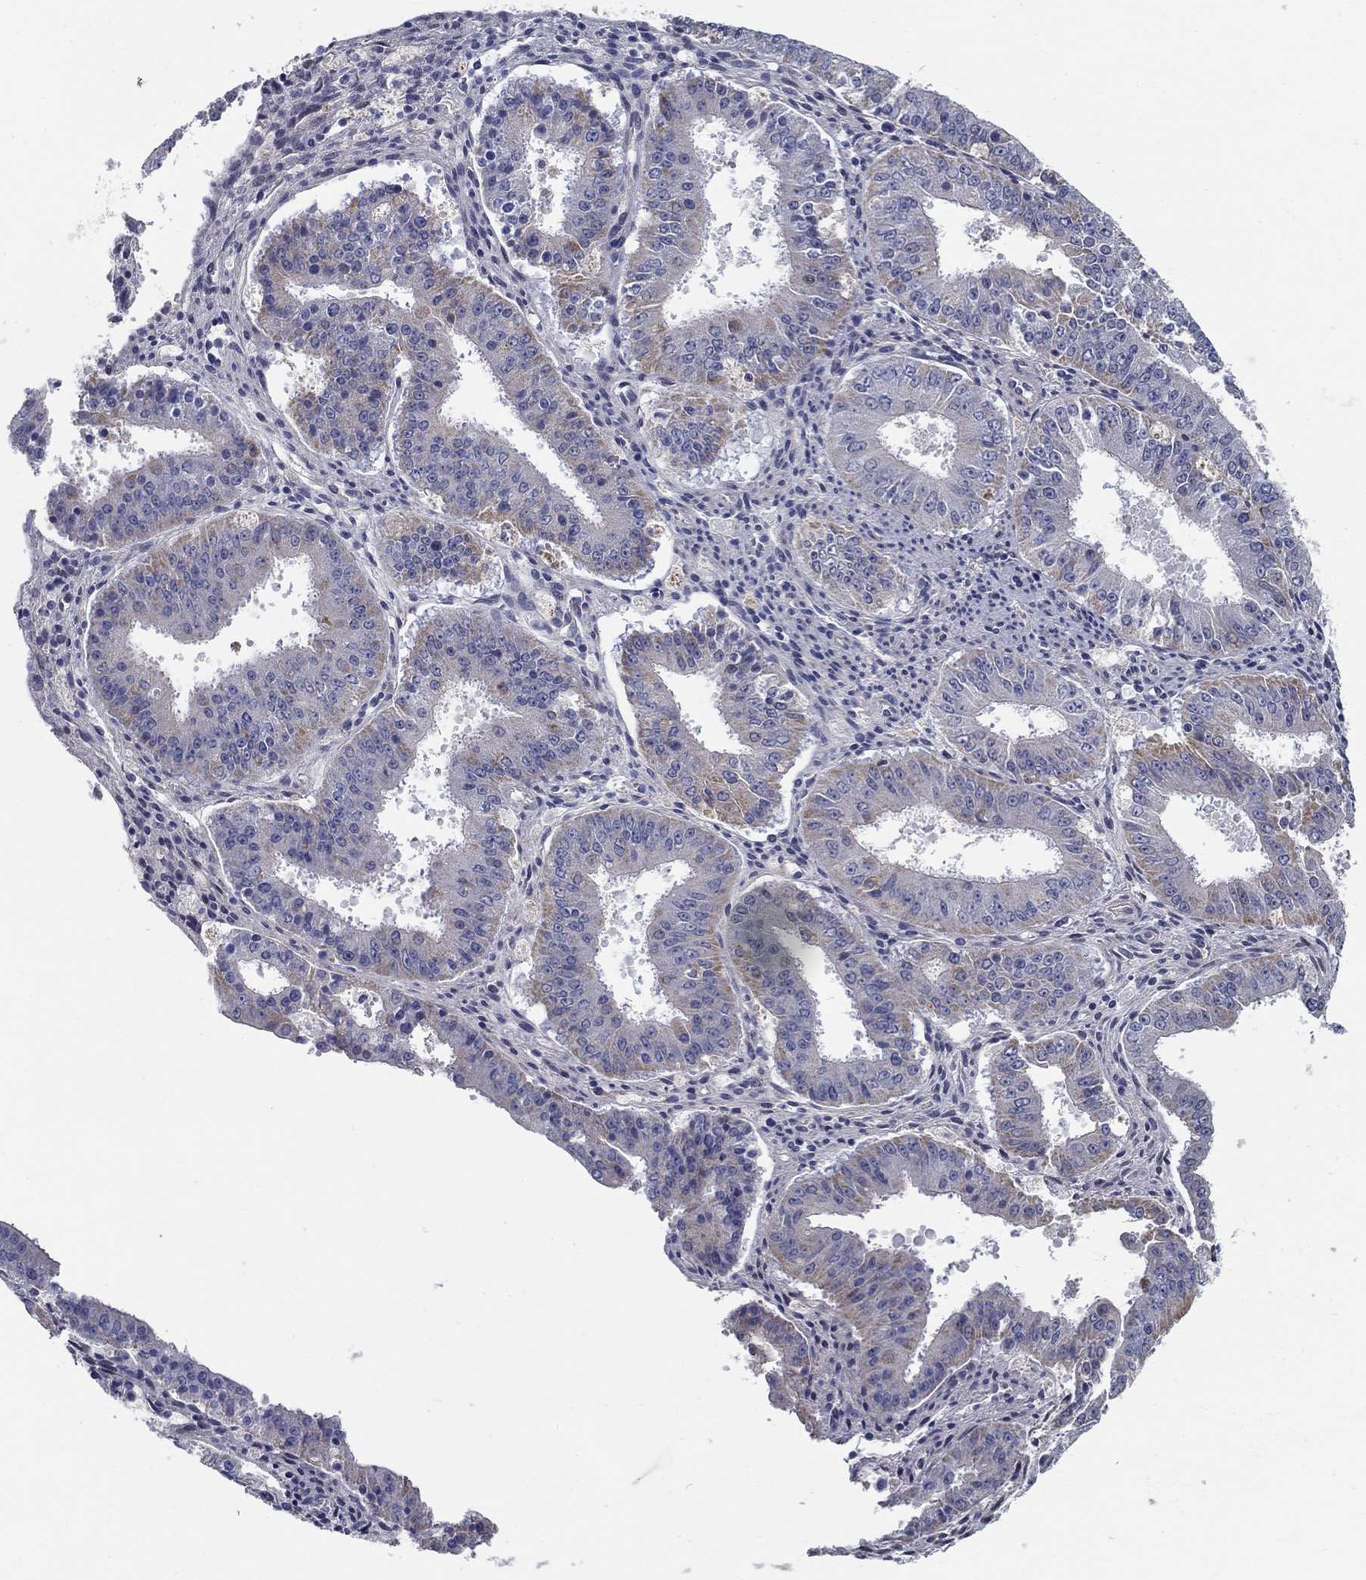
{"staining": {"intensity": "weak", "quantity": "<25%", "location": "cytoplasmic/membranous"}, "tissue": "ovarian cancer", "cell_type": "Tumor cells", "image_type": "cancer", "snomed": [{"axis": "morphology", "description": "Carcinoma, endometroid"}, {"axis": "topography", "description": "Ovary"}], "caption": "A micrograph of human ovarian endometroid carcinoma is negative for staining in tumor cells.", "gene": "C16orf46", "patient": {"sex": "female", "age": 42}}